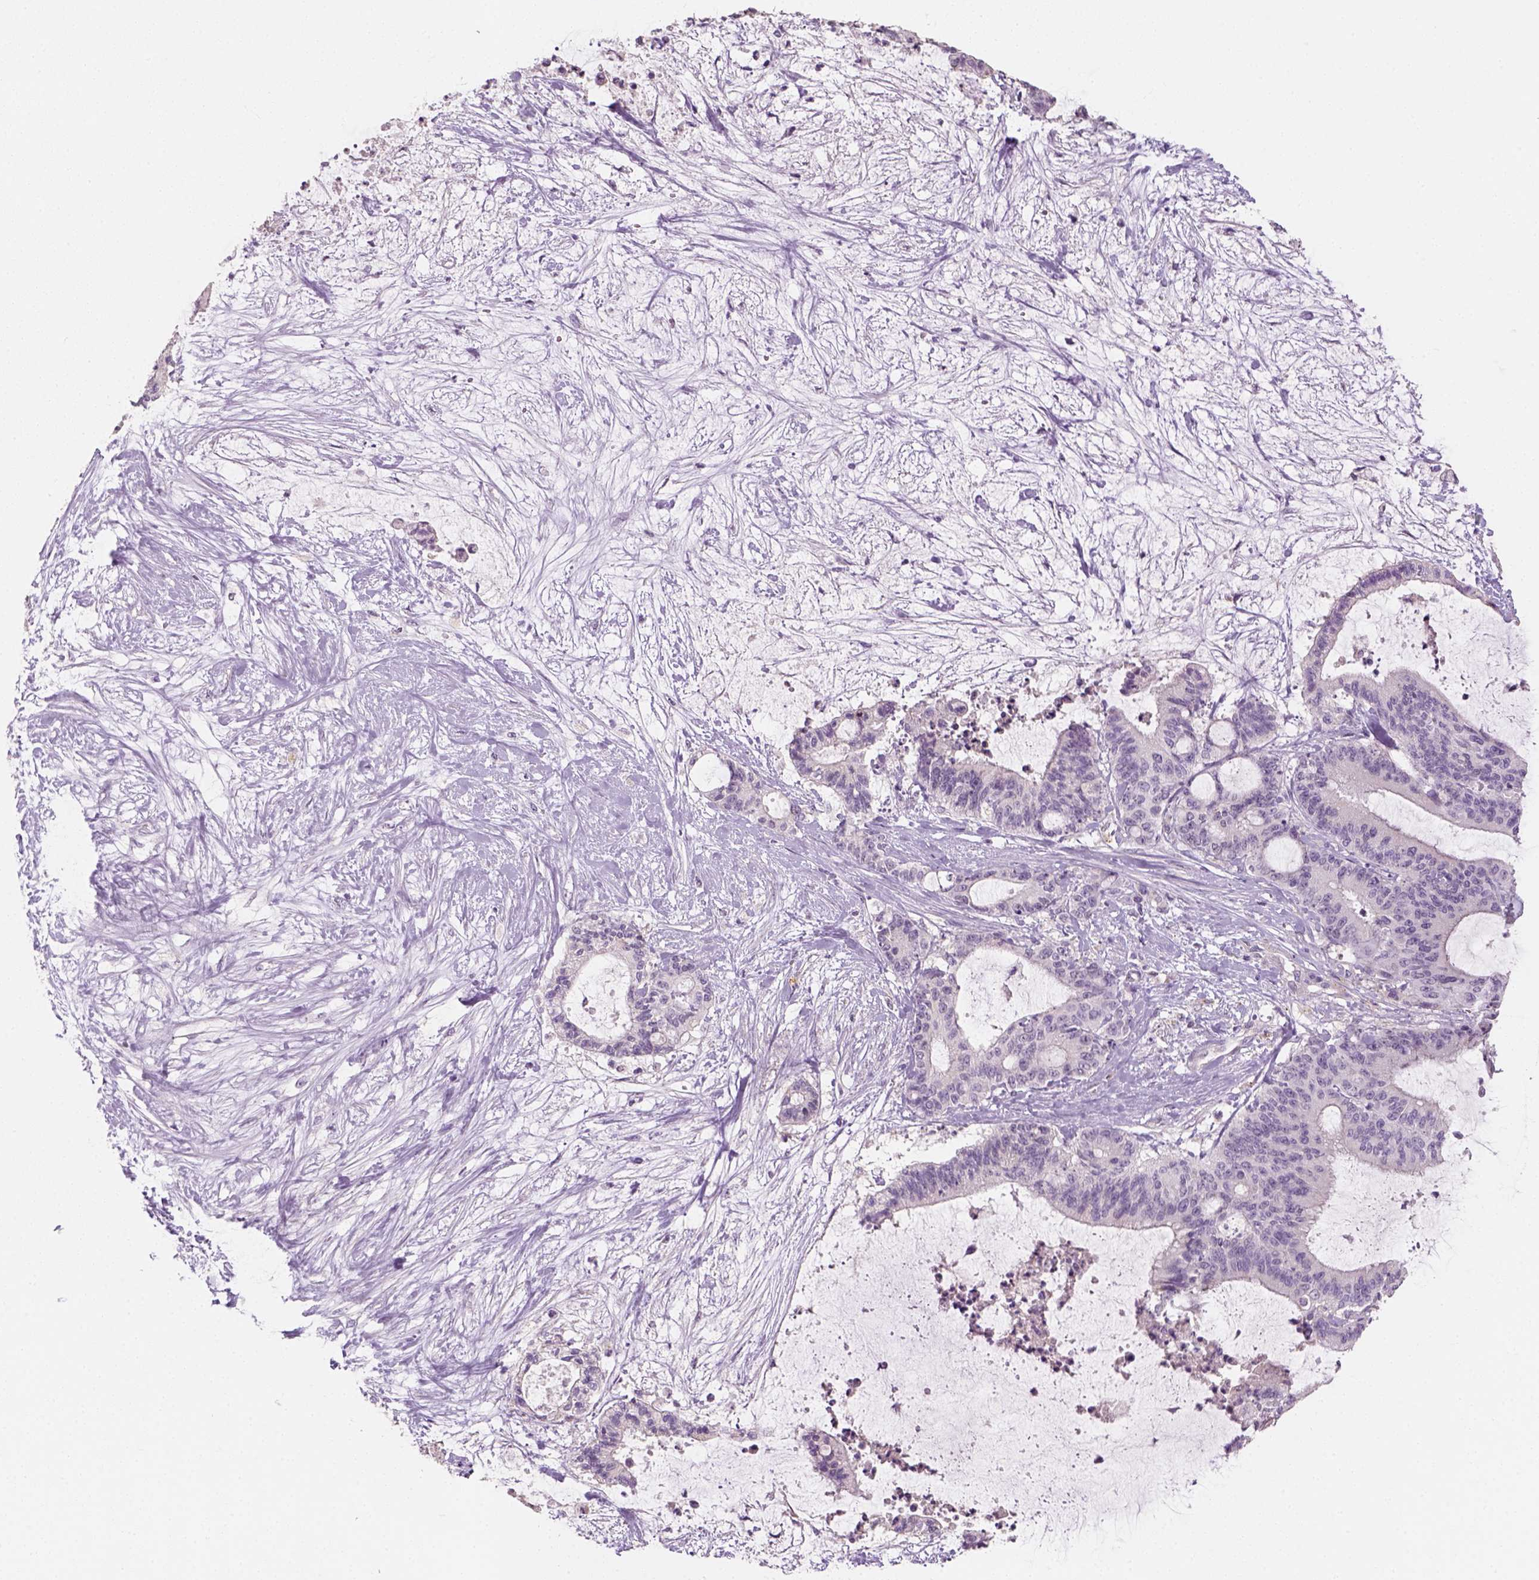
{"staining": {"intensity": "negative", "quantity": "none", "location": "none"}, "tissue": "liver cancer", "cell_type": "Tumor cells", "image_type": "cancer", "snomed": [{"axis": "morphology", "description": "Cholangiocarcinoma"}, {"axis": "topography", "description": "Liver"}], "caption": "An image of liver cancer (cholangiocarcinoma) stained for a protein exhibits no brown staining in tumor cells. Brightfield microscopy of IHC stained with DAB (brown) and hematoxylin (blue), captured at high magnification.", "gene": "FAM163B", "patient": {"sex": "female", "age": 73}}